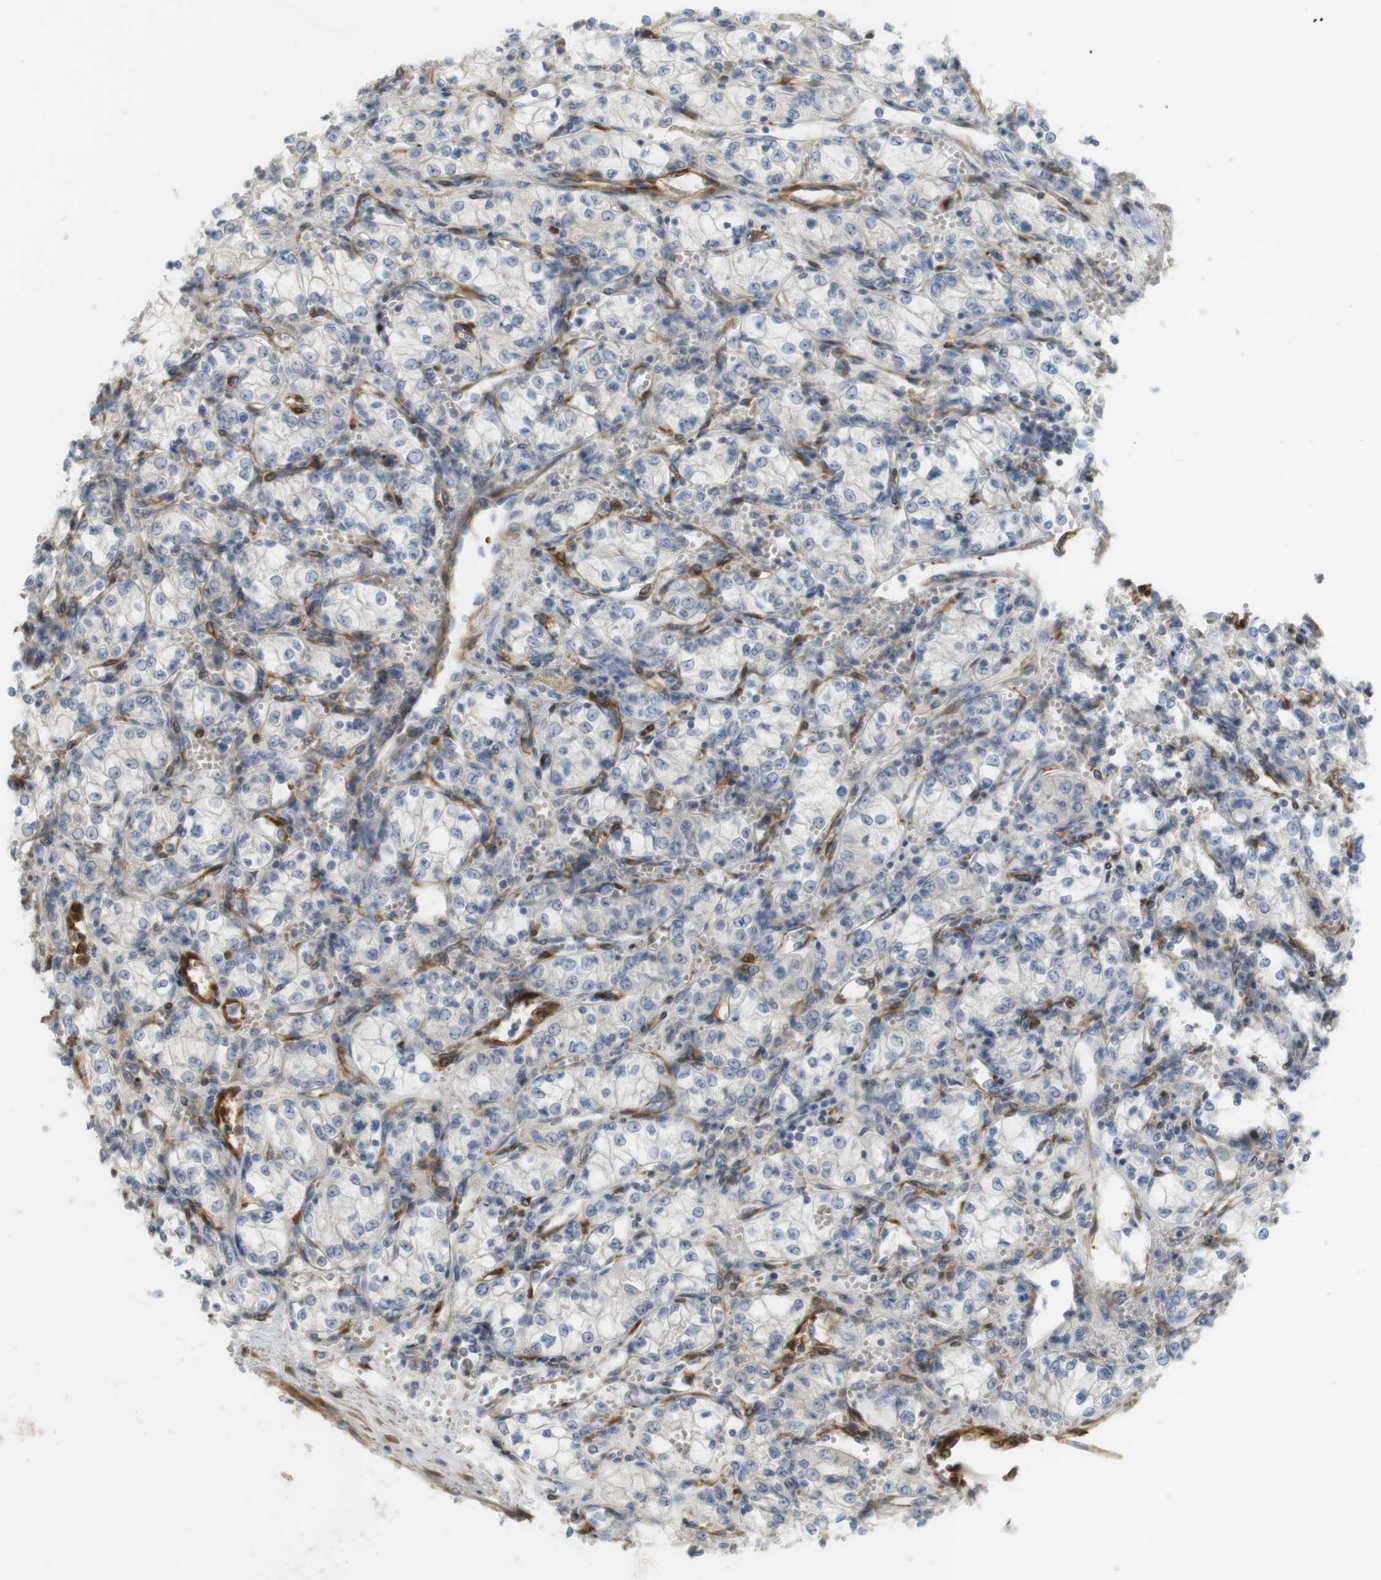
{"staining": {"intensity": "weak", "quantity": "<25%", "location": "cytoplasmic/membranous"}, "tissue": "renal cancer", "cell_type": "Tumor cells", "image_type": "cancer", "snomed": [{"axis": "morphology", "description": "Normal tissue, NOS"}, {"axis": "morphology", "description": "Adenocarcinoma, NOS"}, {"axis": "topography", "description": "Kidney"}], "caption": "Immunohistochemical staining of adenocarcinoma (renal) displays no significant expression in tumor cells.", "gene": "PDE3A", "patient": {"sex": "male", "age": 59}}